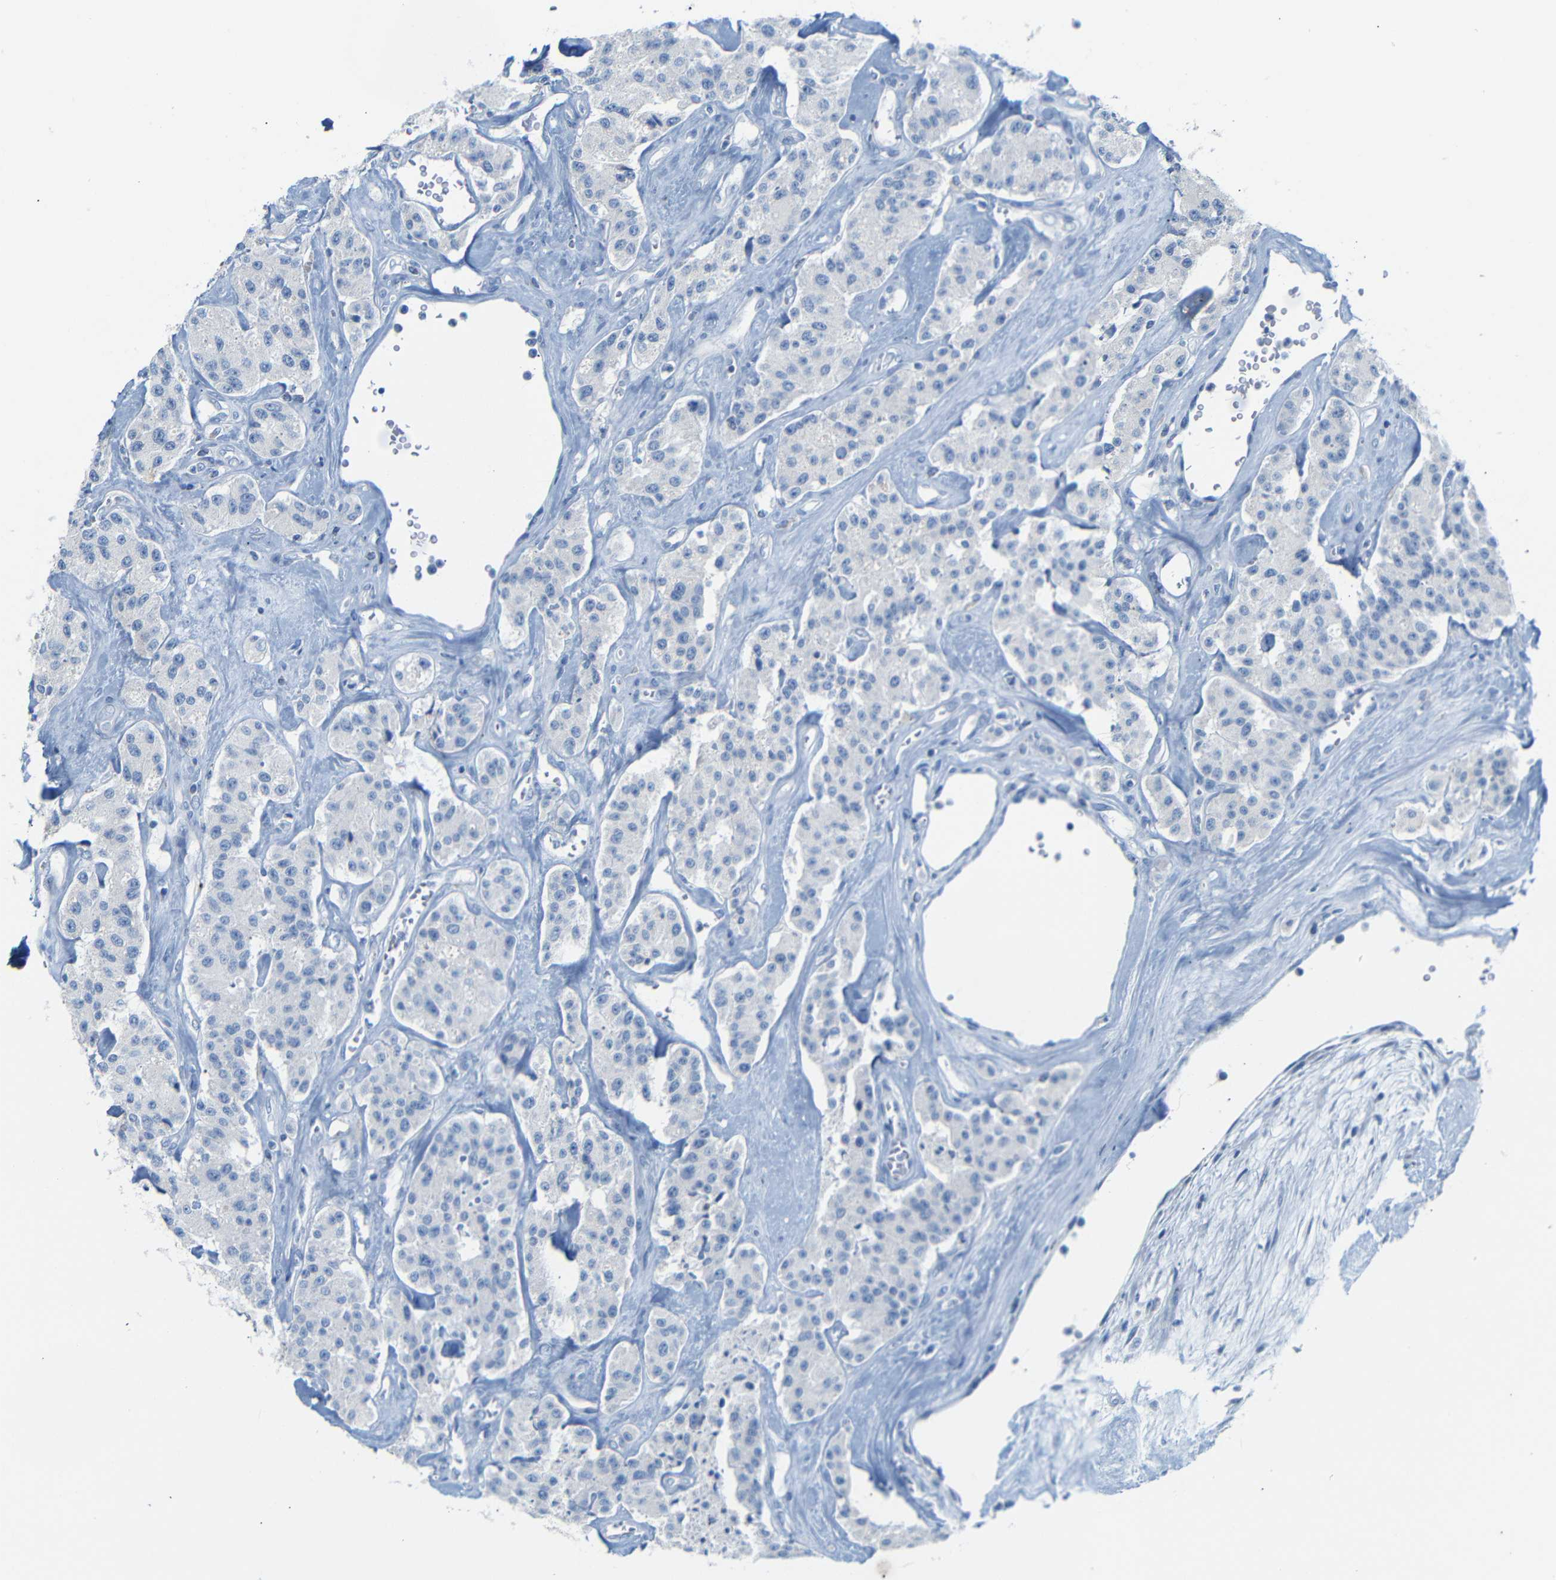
{"staining": {"intensity": "negative", "quantity": "none", "location": "none"}, "tissue": "carcinoid", "cell_type": "Tumor cells", "image_type": "cancer", "snomed": [{"axis": "morphology", "description": "Carcinoid, malignant, NOS"}, {"axis": "topography", "description": "Pancreas"}], "caption": "Immunohistochemistry (IHC) micrograph of neoplastic tissue: malignant carcinoid stained with DAB (3,3'-diaminobenzidine) demonstrates no significant protein expression in tumor cells.", "gene": "FCRL1", "patient": {"sex": "male", "age": 41}}